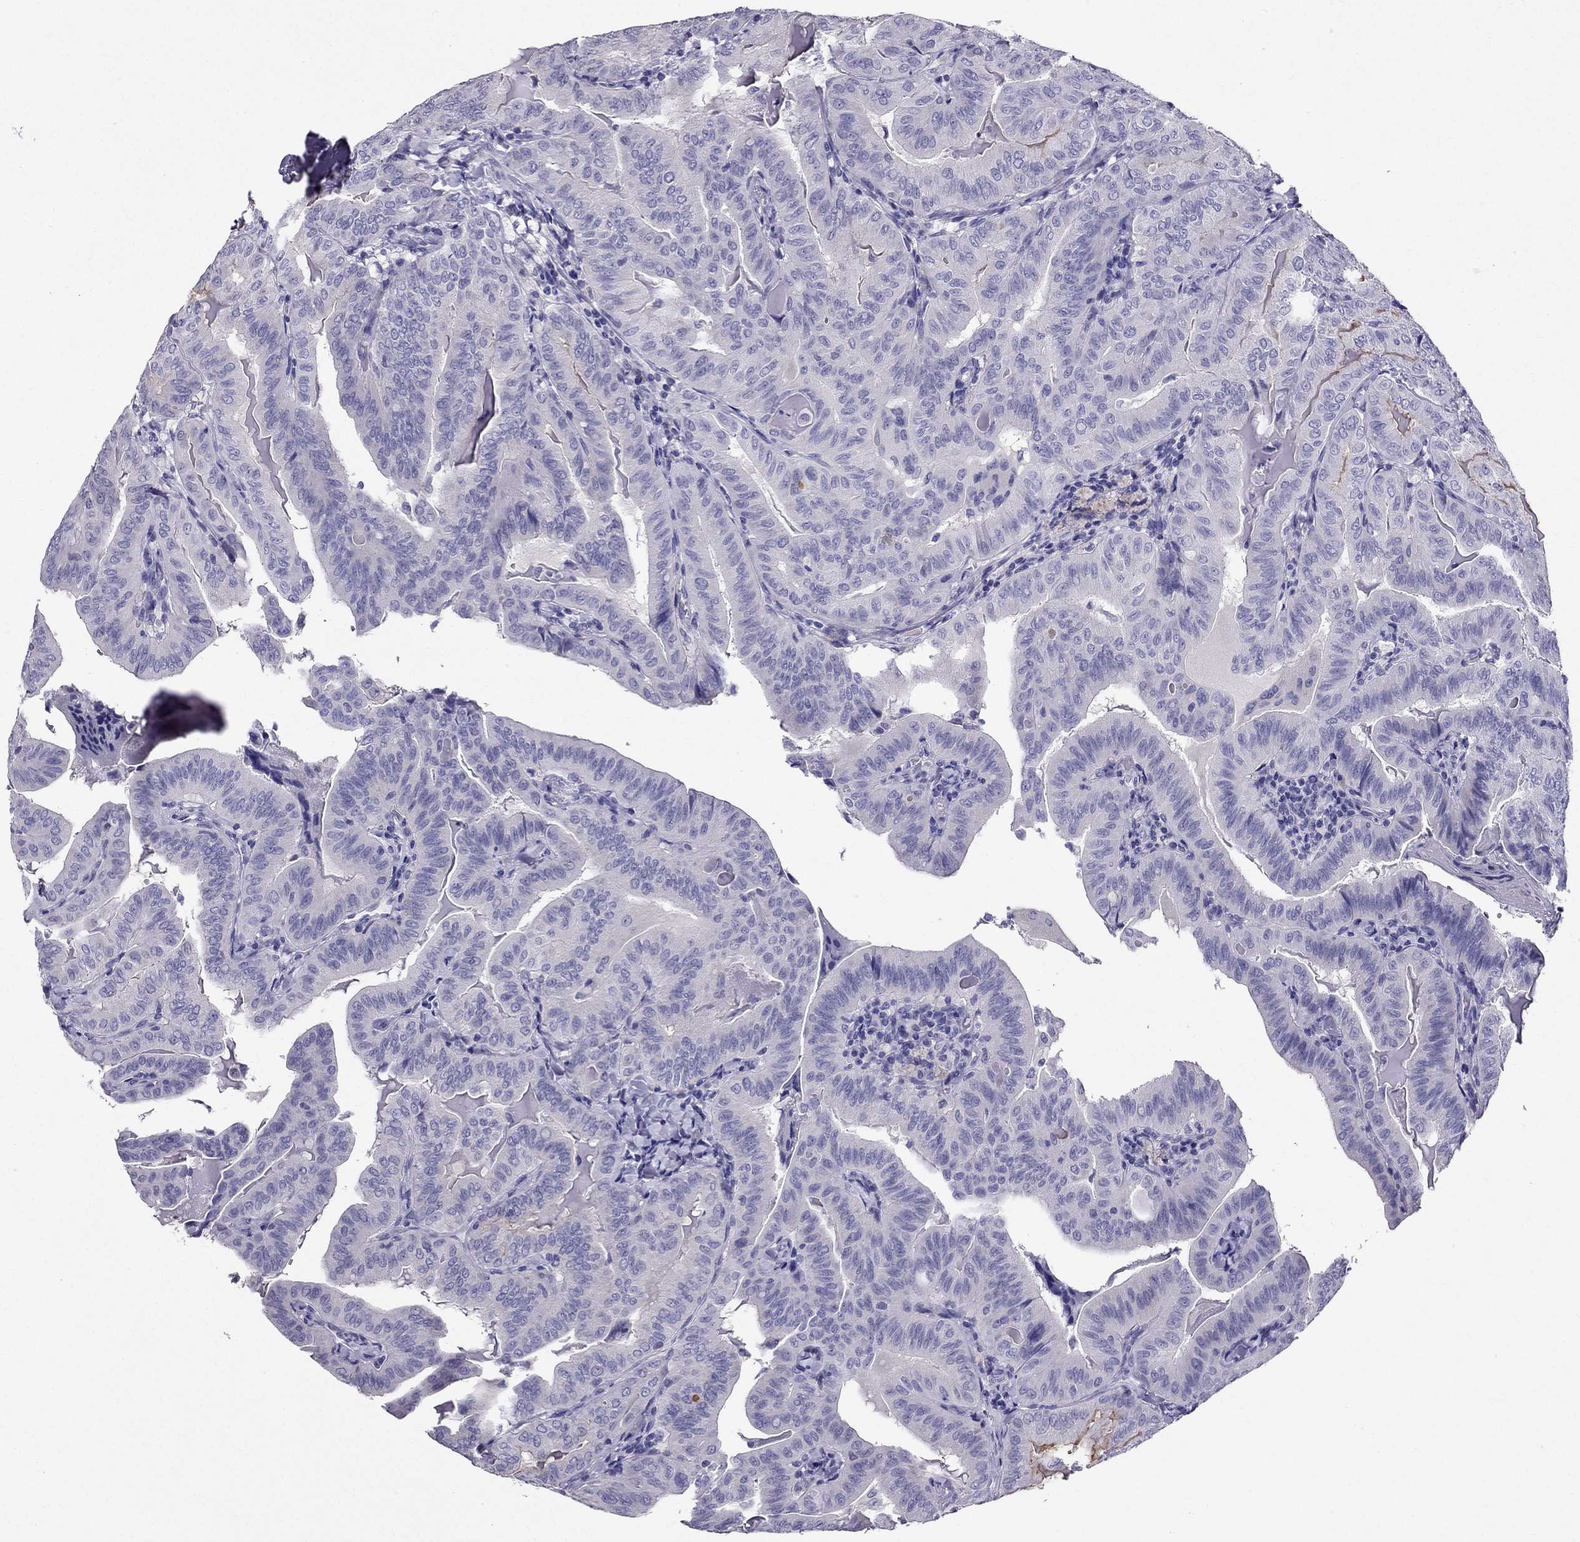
{"staining": {"intensity": "negative", "quantity": "none", "location": "none"}, "tissue": "thyroid cancer", "cell_type": "Tumor cells", "image_type": "cancer", "snomed": [{"axis": "morphology", "description": "Papillary adenocarcinoma, NOS"}, {"axis": "topography", "description": "Thyroid gland"}], "caption": "Tumor cells show no significant staining in thyroid cancer.", "gene": "ZNF541", "patient": {"sex": "female", "age": 68}}